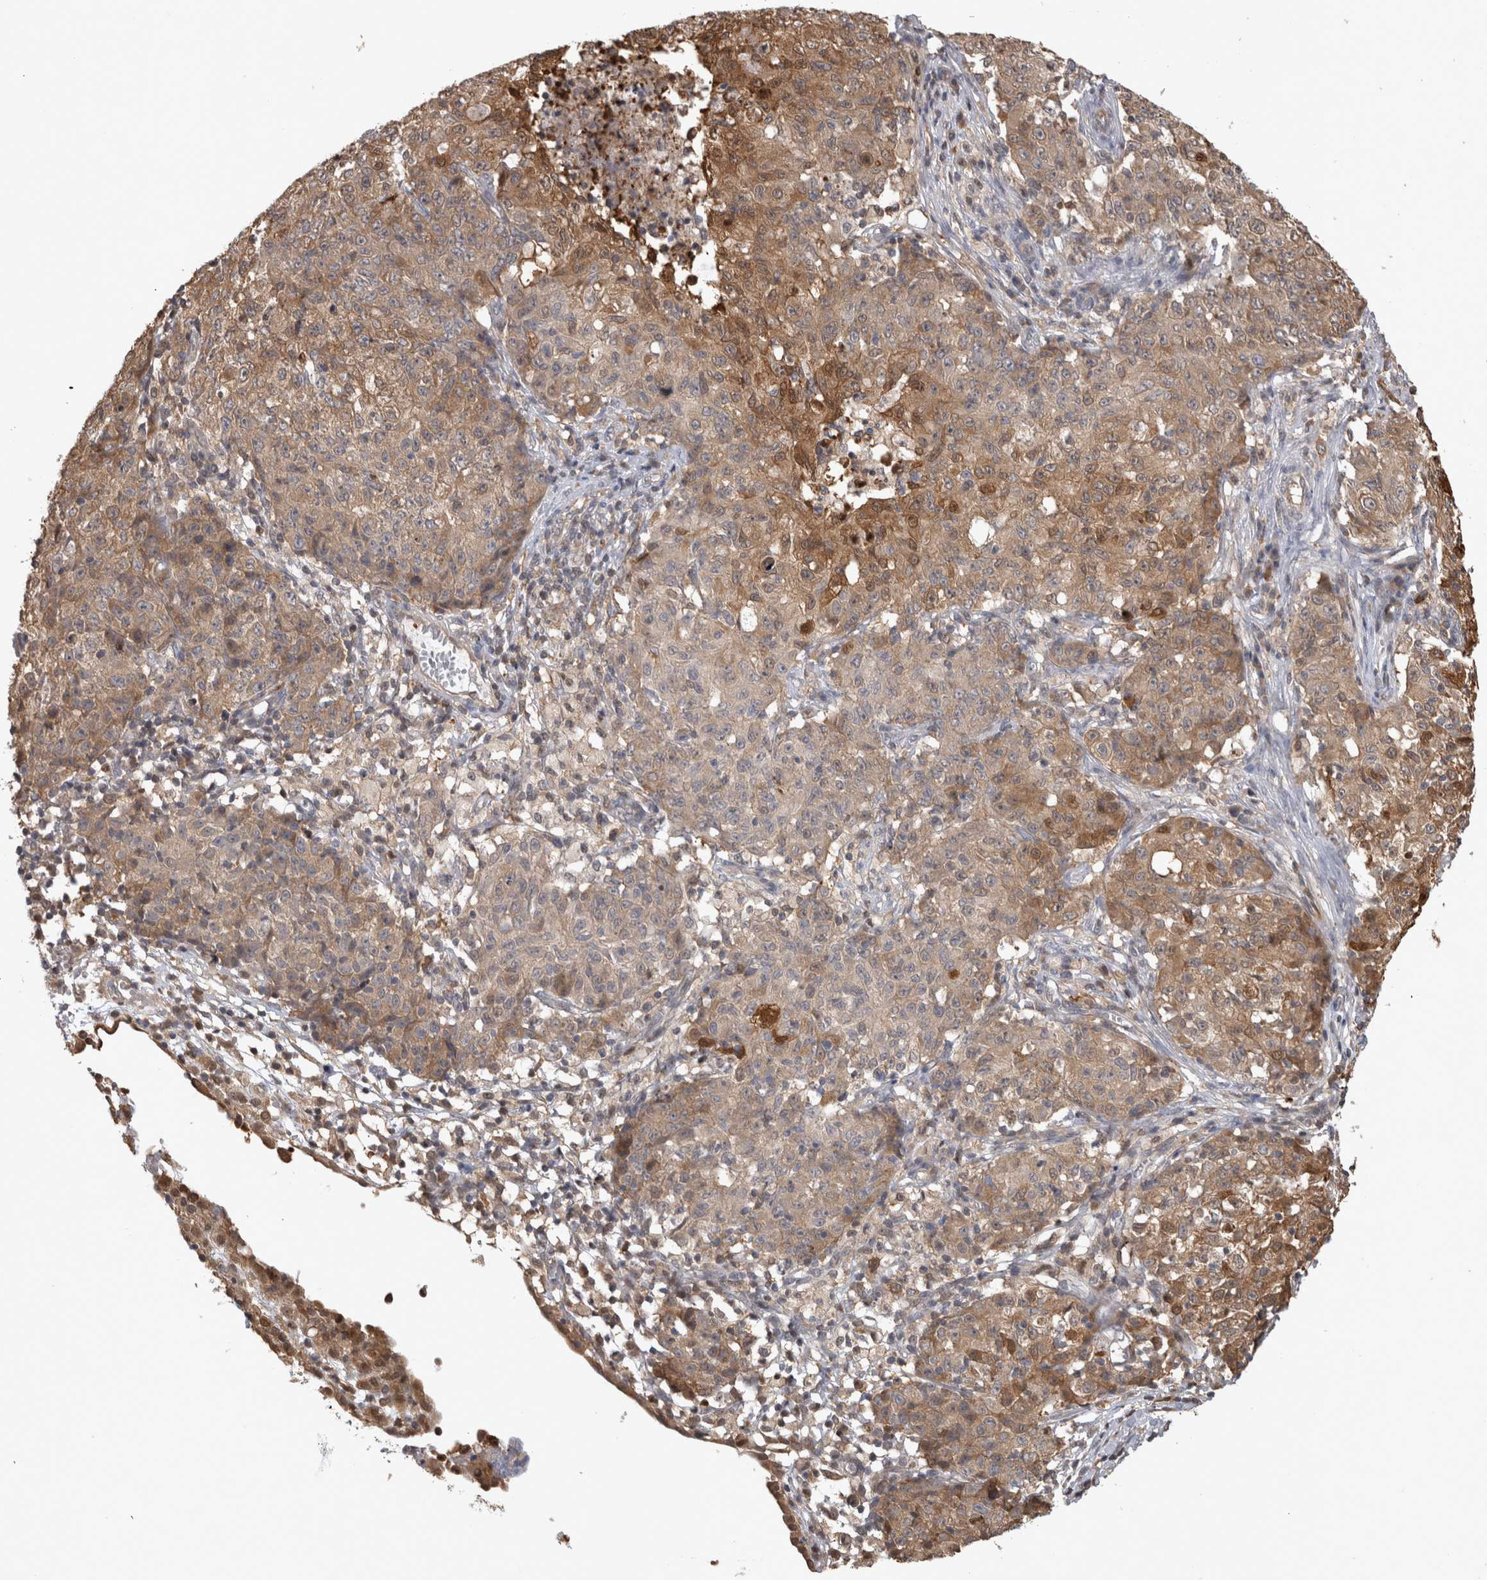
{"staining": {"intensity": "moderate", "quantity": ">75%", "location": "cytoplasmic/membranous"}, "tissue": "ovarian cancer", "cell_type": "Tumor cells", "image_type": "cancer", "snomed": [{"axis": "morphology", "description": "Carcinoma, endometroid"}, {"axis": "topography", "description": "Ovary"}], "caption": "DAB (3,3'-diaminobenzidine) immunohistochemical staining of human endometroid carcinoma (ovarian) reveals moderate cytoplasmic/membranous protein expression in approximately >75% of tumor cells.", "gene": "USH1G", "patient": {"sex": "female", "age": 42}}